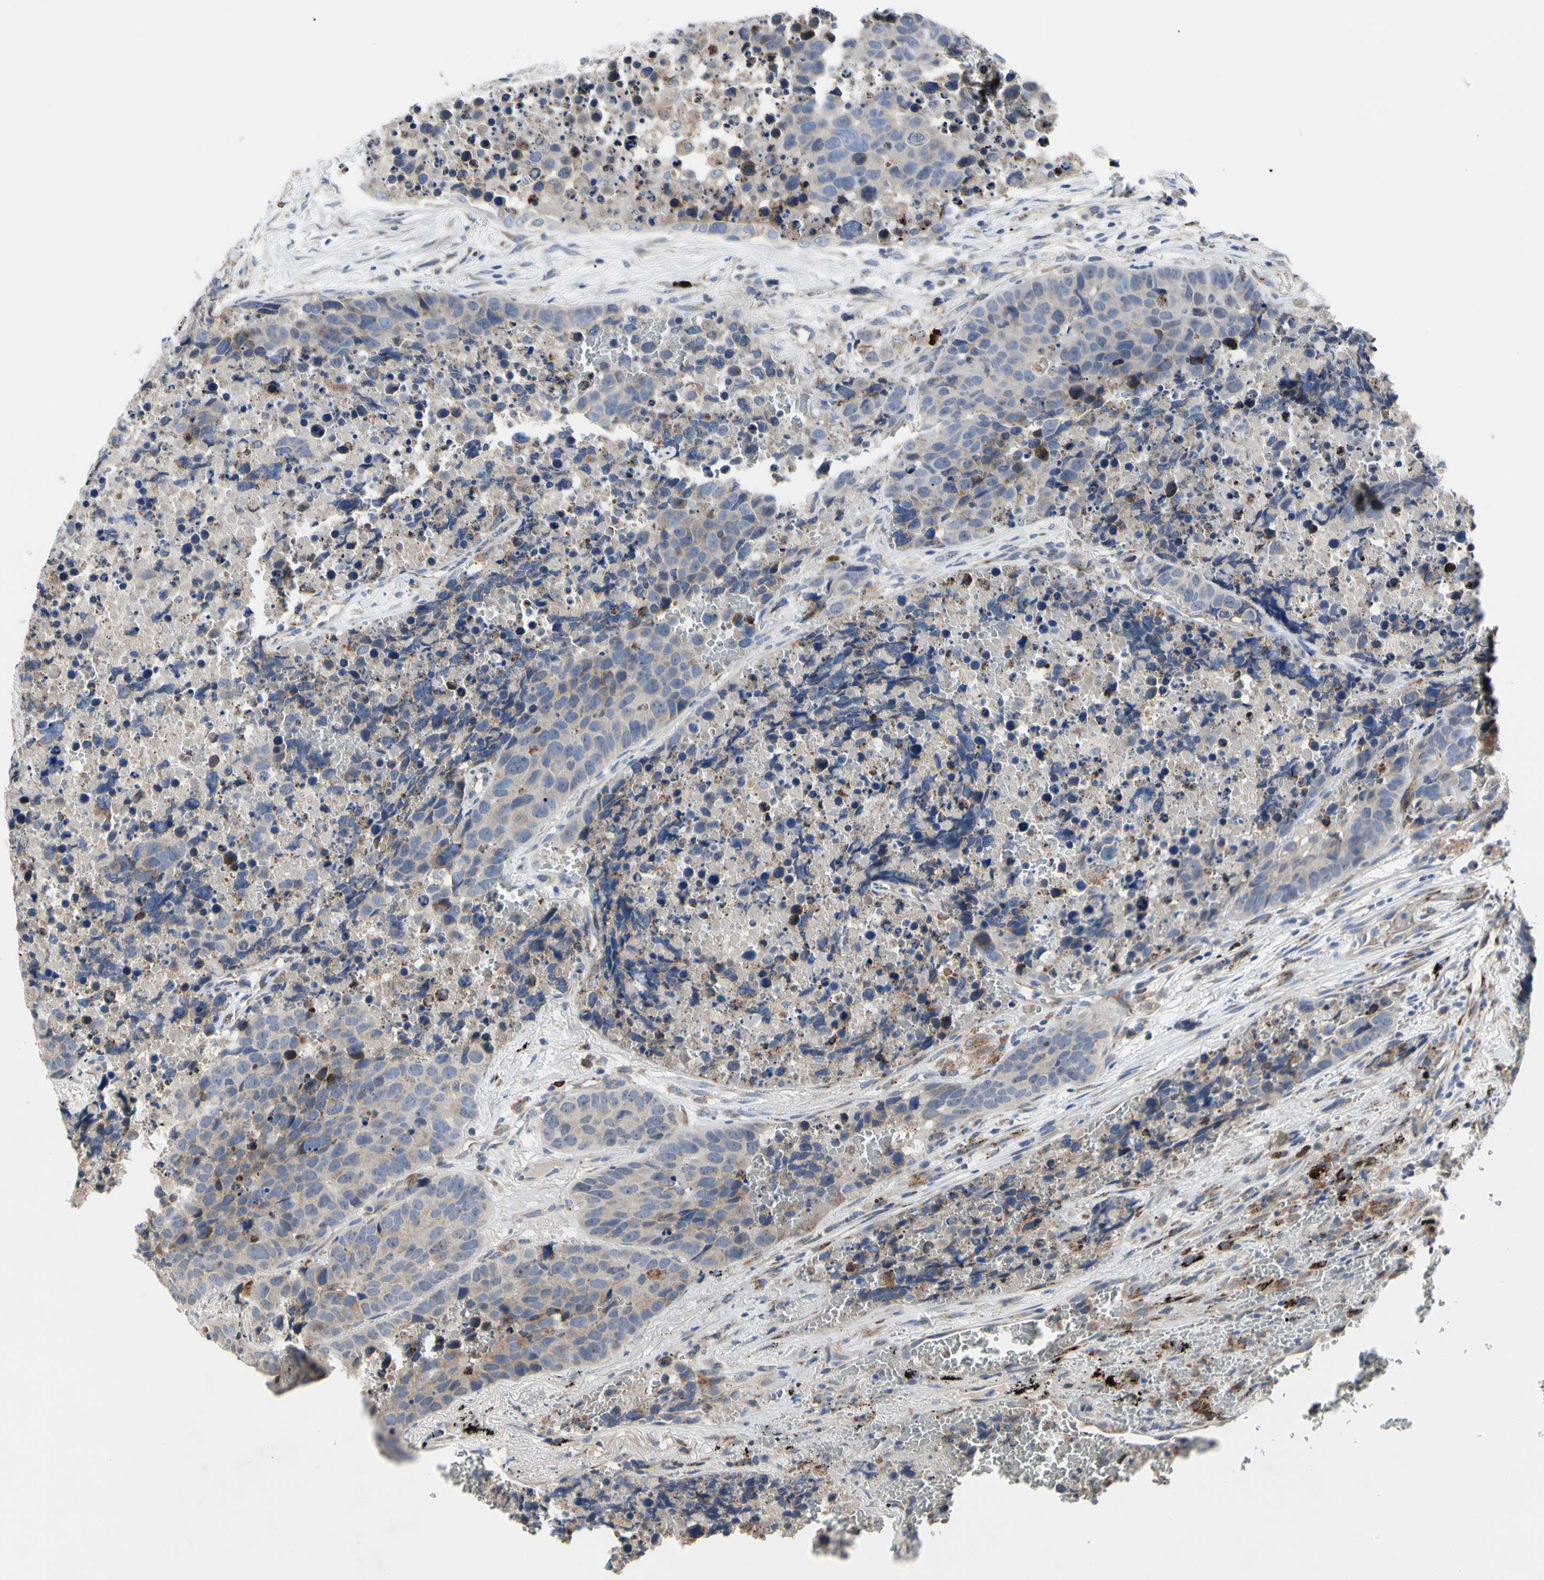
{"staining": {"intensity": "negative", "quantity": "none", "location": "none"}, "tissue": "carcinoid", "cell_type": "Tumor cells", "image_type": "cancer", "snomed": [{"axis": "morphology", "description": "Carcinoid, malignant, NOS"}, {"axis": "topography", "description": "Lung"}], "caption": "Photomicrograph shows no significant protein positivity in tumor cells of carcinoid.", "gene": "MMEL1", "patient": {"sex": "male", "age": 60}}